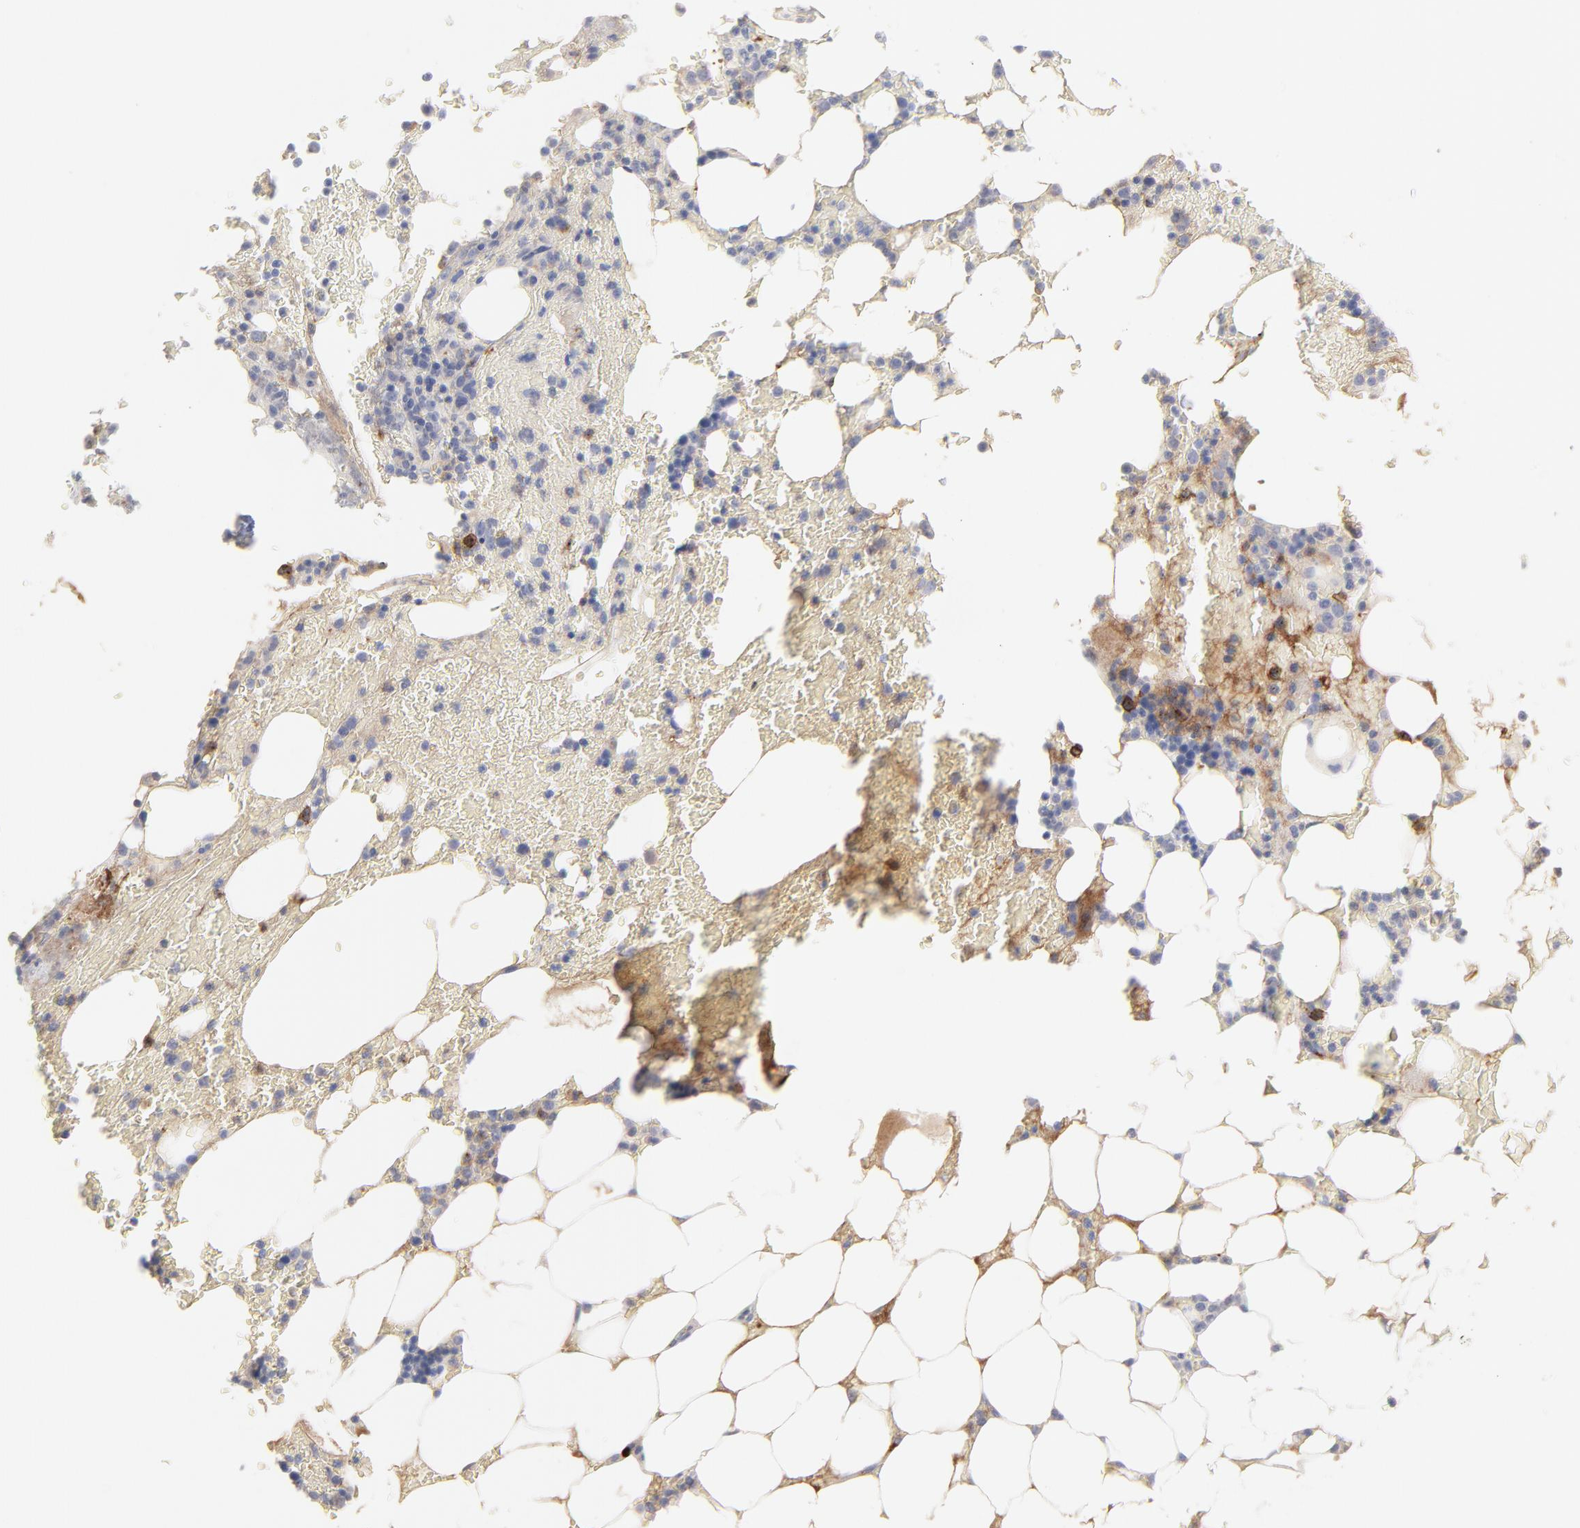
{"staining": {"intensity": "moderate", "quantity": "<25%", "location": "cytoplasmic/membranous"}, "tissue": "bone marrow", "cell_type": "Hematopoietic cells", "image_type": "normal", "snomed": [{"axis": "morphology", "description": "Normal tissue, NOS"}, {"axis": "topography", "description": "Bone marrow"}], "caption": "Hematopoietic cells demonstrate low levels of moderate cytoplasmic/membranous staining in approximately <25% of cells in normal bone marrow. (DAB IHC, brown staining for protein, blue staining for nuclei).", "gene": "CCR3", "patient": {"sex": "female", "age": 73}}